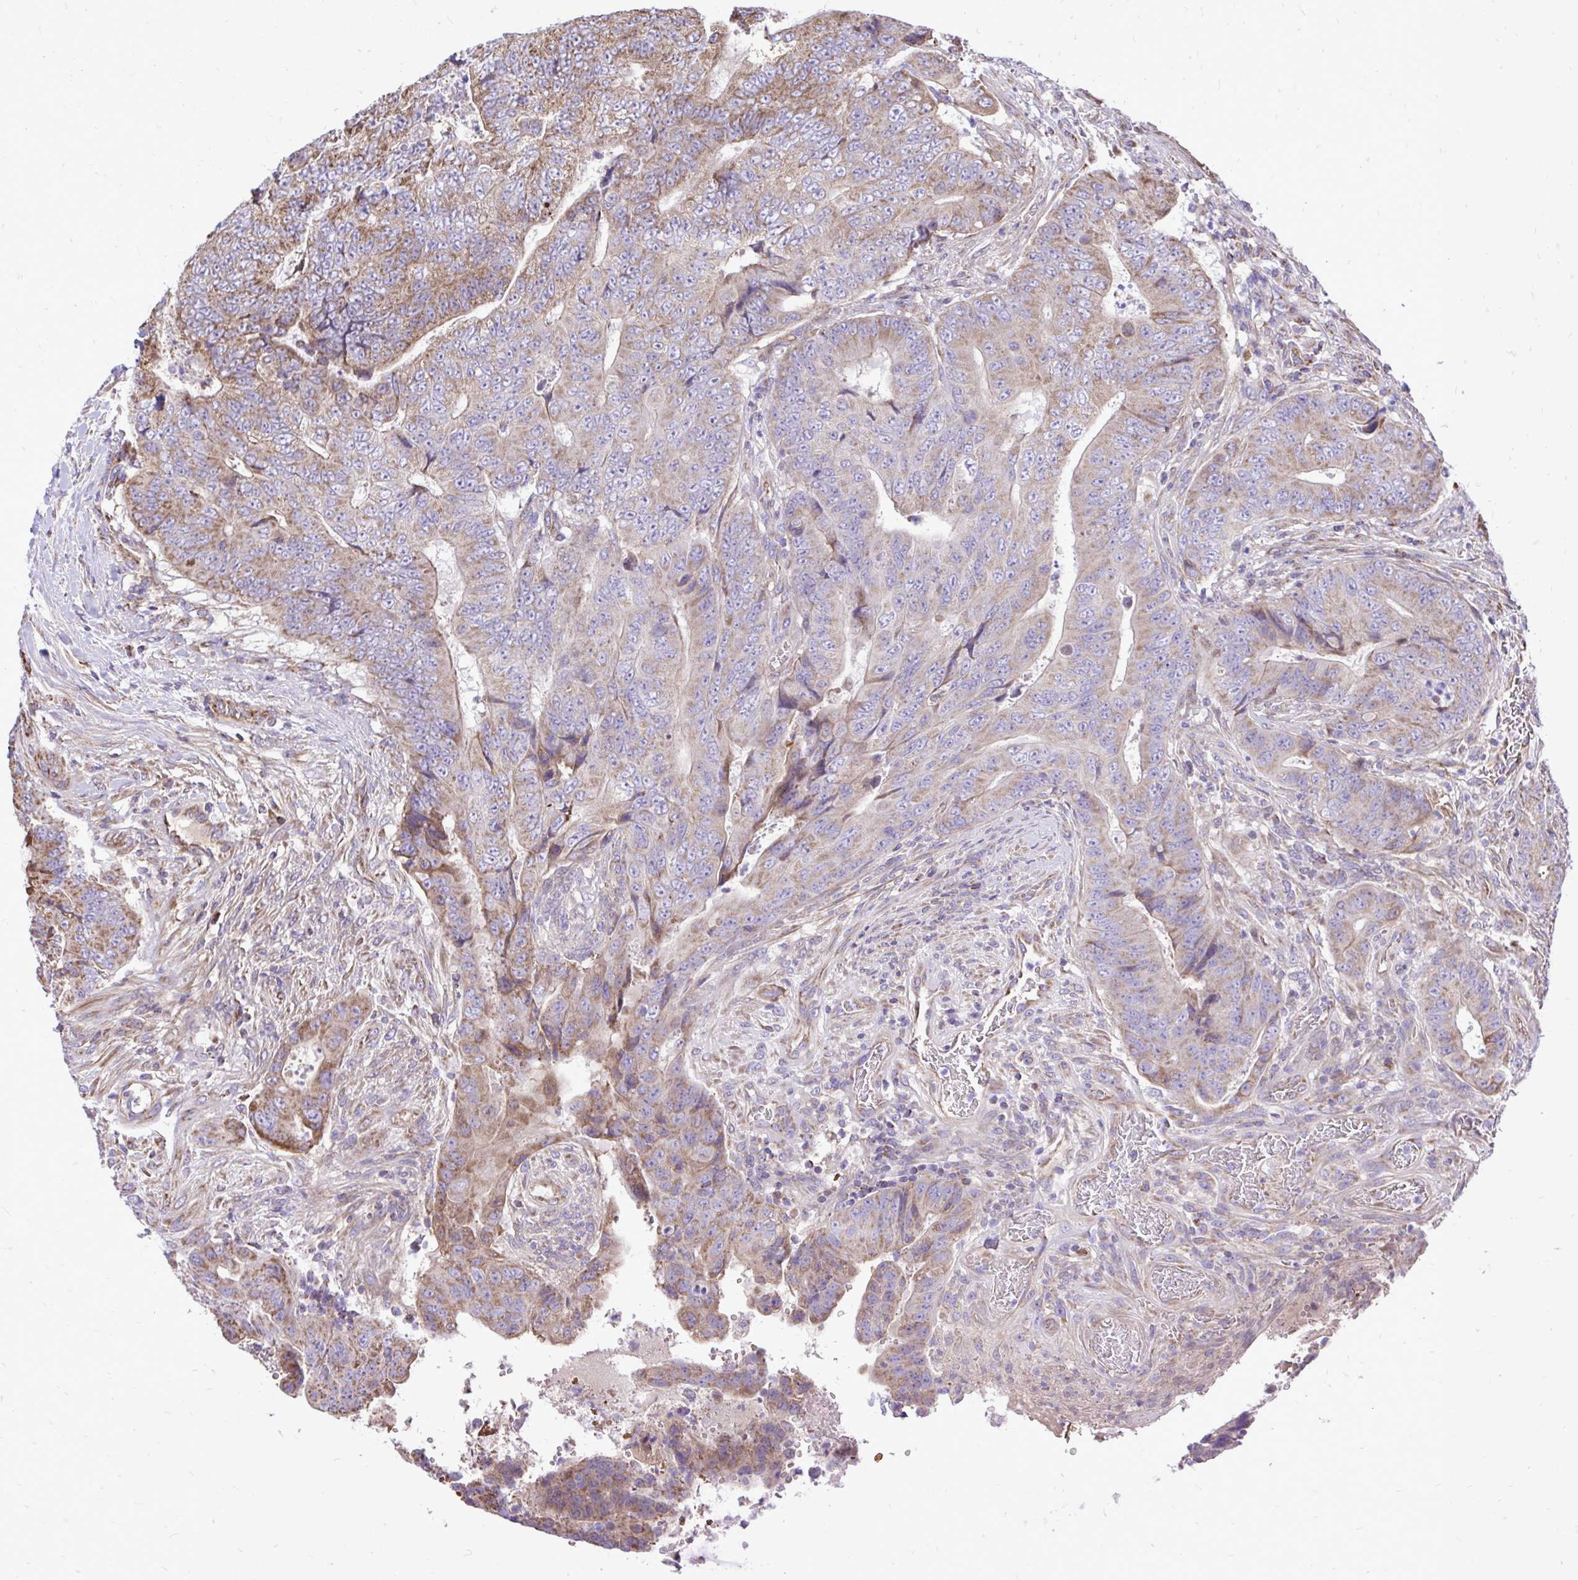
{"staining": {"intensity": "weak", "quantity": "25%-75%", "location": "cytoplasmic/membranous"}, "tissue": "colorectal cancer", "cell_type": "Tumor cells", "image_type": "cancer", "snomed": [{"axis": "morphology", "description": "Adenocarcinoma, NOS"}, {"axis": "topography", "description": "Colon"}], "caption": "This image exhibits IHC staining of human colorectal cancer, with low weak cytoplasmic/membranous positivity in about 25%-75% of tumor cells.", "gene": "ATP13A2", "patient": {"sex": "female", "age": 48}}